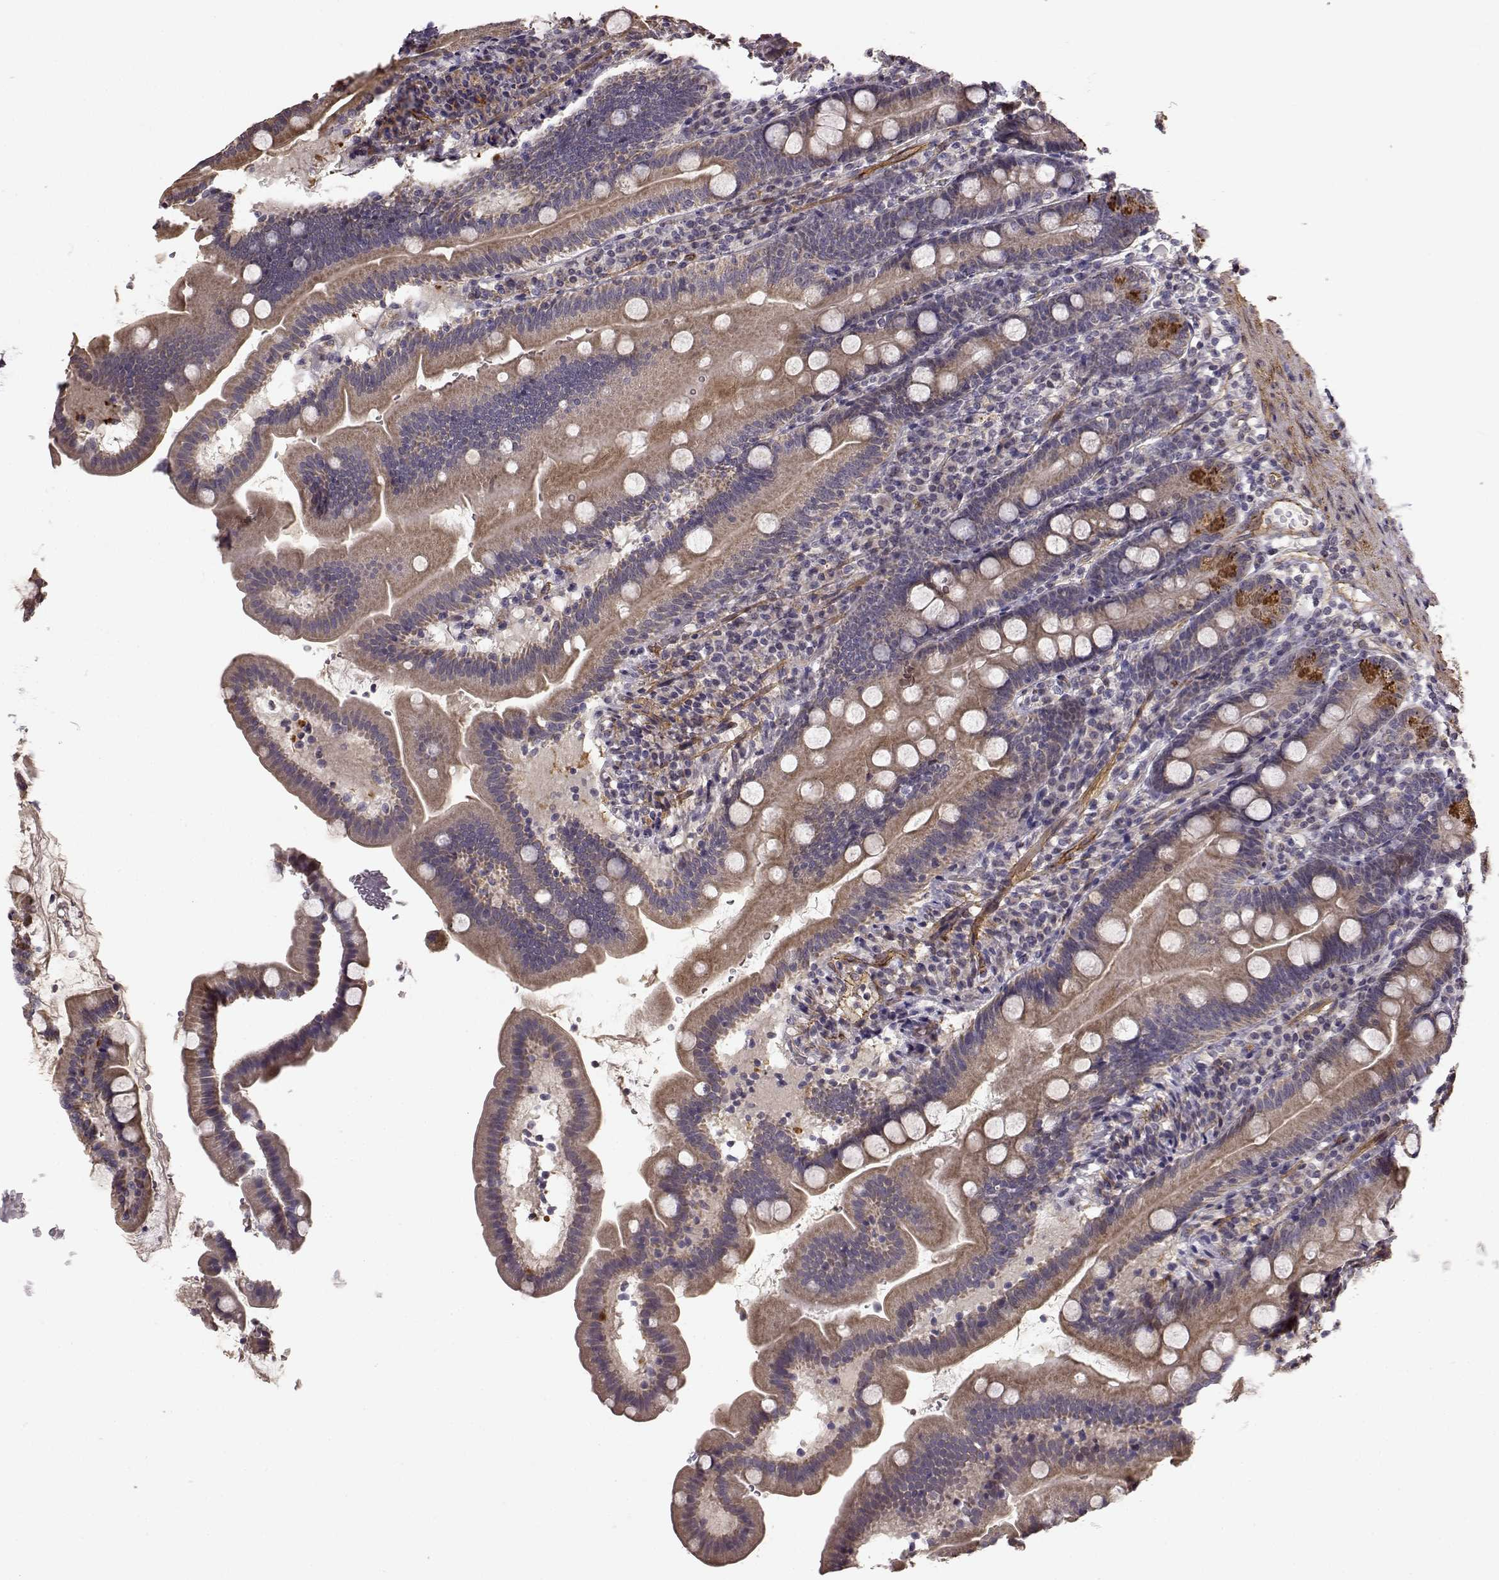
{"staining": {"intensity": "moderate", "quantity": "25%-75%", "location": "cytoplasmic/membranous"}, "tissue": "duodenum", "cell_type": "Glandular cells", "image_type": "normal", "snomed": [{"axis": "morphology", "description": "Normal tissue, NOS"}, {"axis": "topography", "description": "Duodenum"}], "caption": "Duodenum stained with DAB (3,3'-diaminobenzidine) immunohistochemistry displays medium levels of moderate cytoplasmic/membranous staining in approximately 25%-75% of glandular cells. Nuclei are stained in blue.", "gene": "BACH2", "patient": {"sex": "female", "age": 67}}